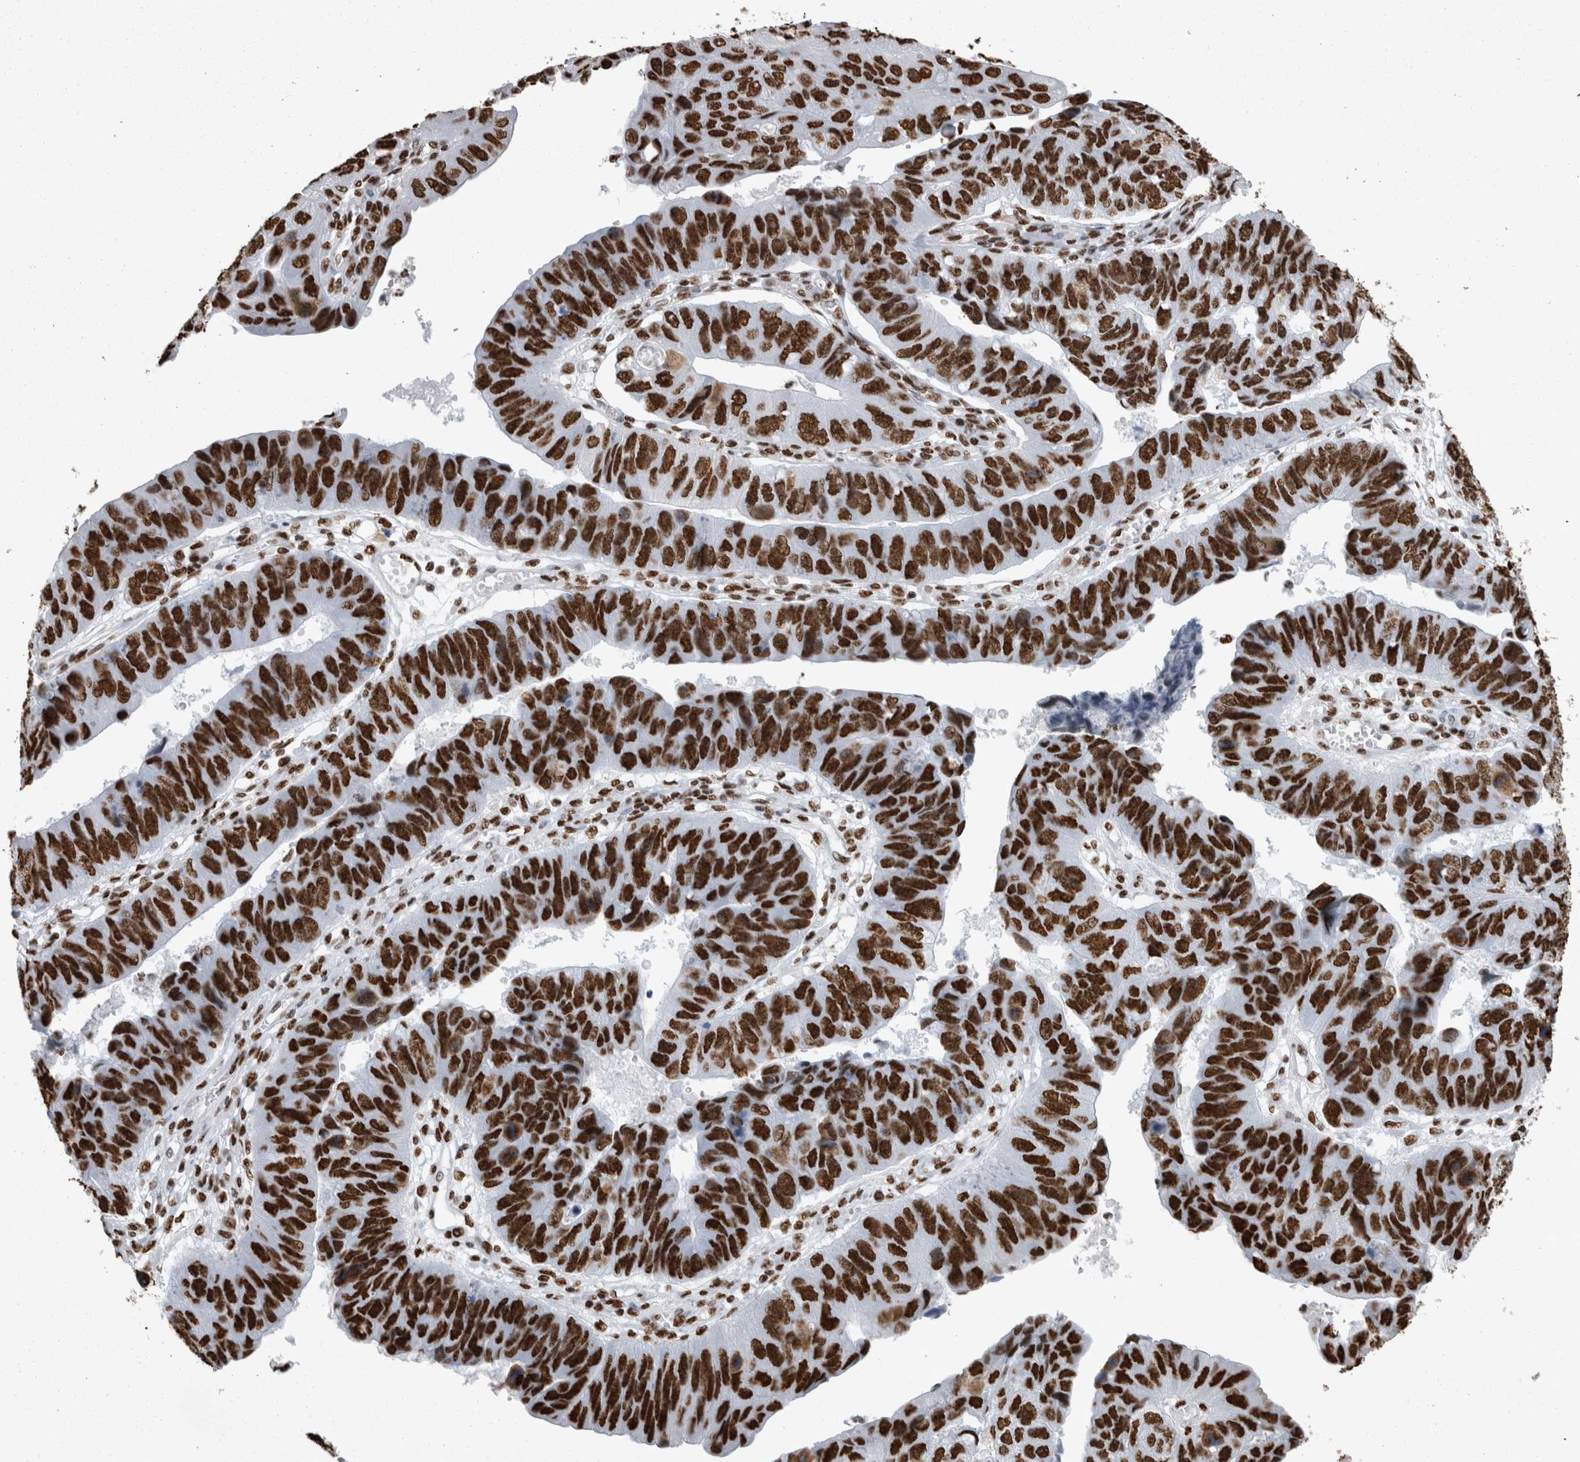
{"staining": {"intensity": "strong", "quantity": ">75%", "location": "nuclear"}, "tissue": "stomach cancer", "cell_type": "Tumor cells", "image_type": "cancer", "snomed": [{"axis": "morphology", "description": "Adenocarcinoma, NOS"}, {"axis": "topography", "description": "Stomach"}], "caption": "Tumor cells demonstrate high levels of strong nuclear expression in about >75% of cells in stomach cancer.", "gene": "HNRNPM", "patient": {"sex": "male", "age": 59}}